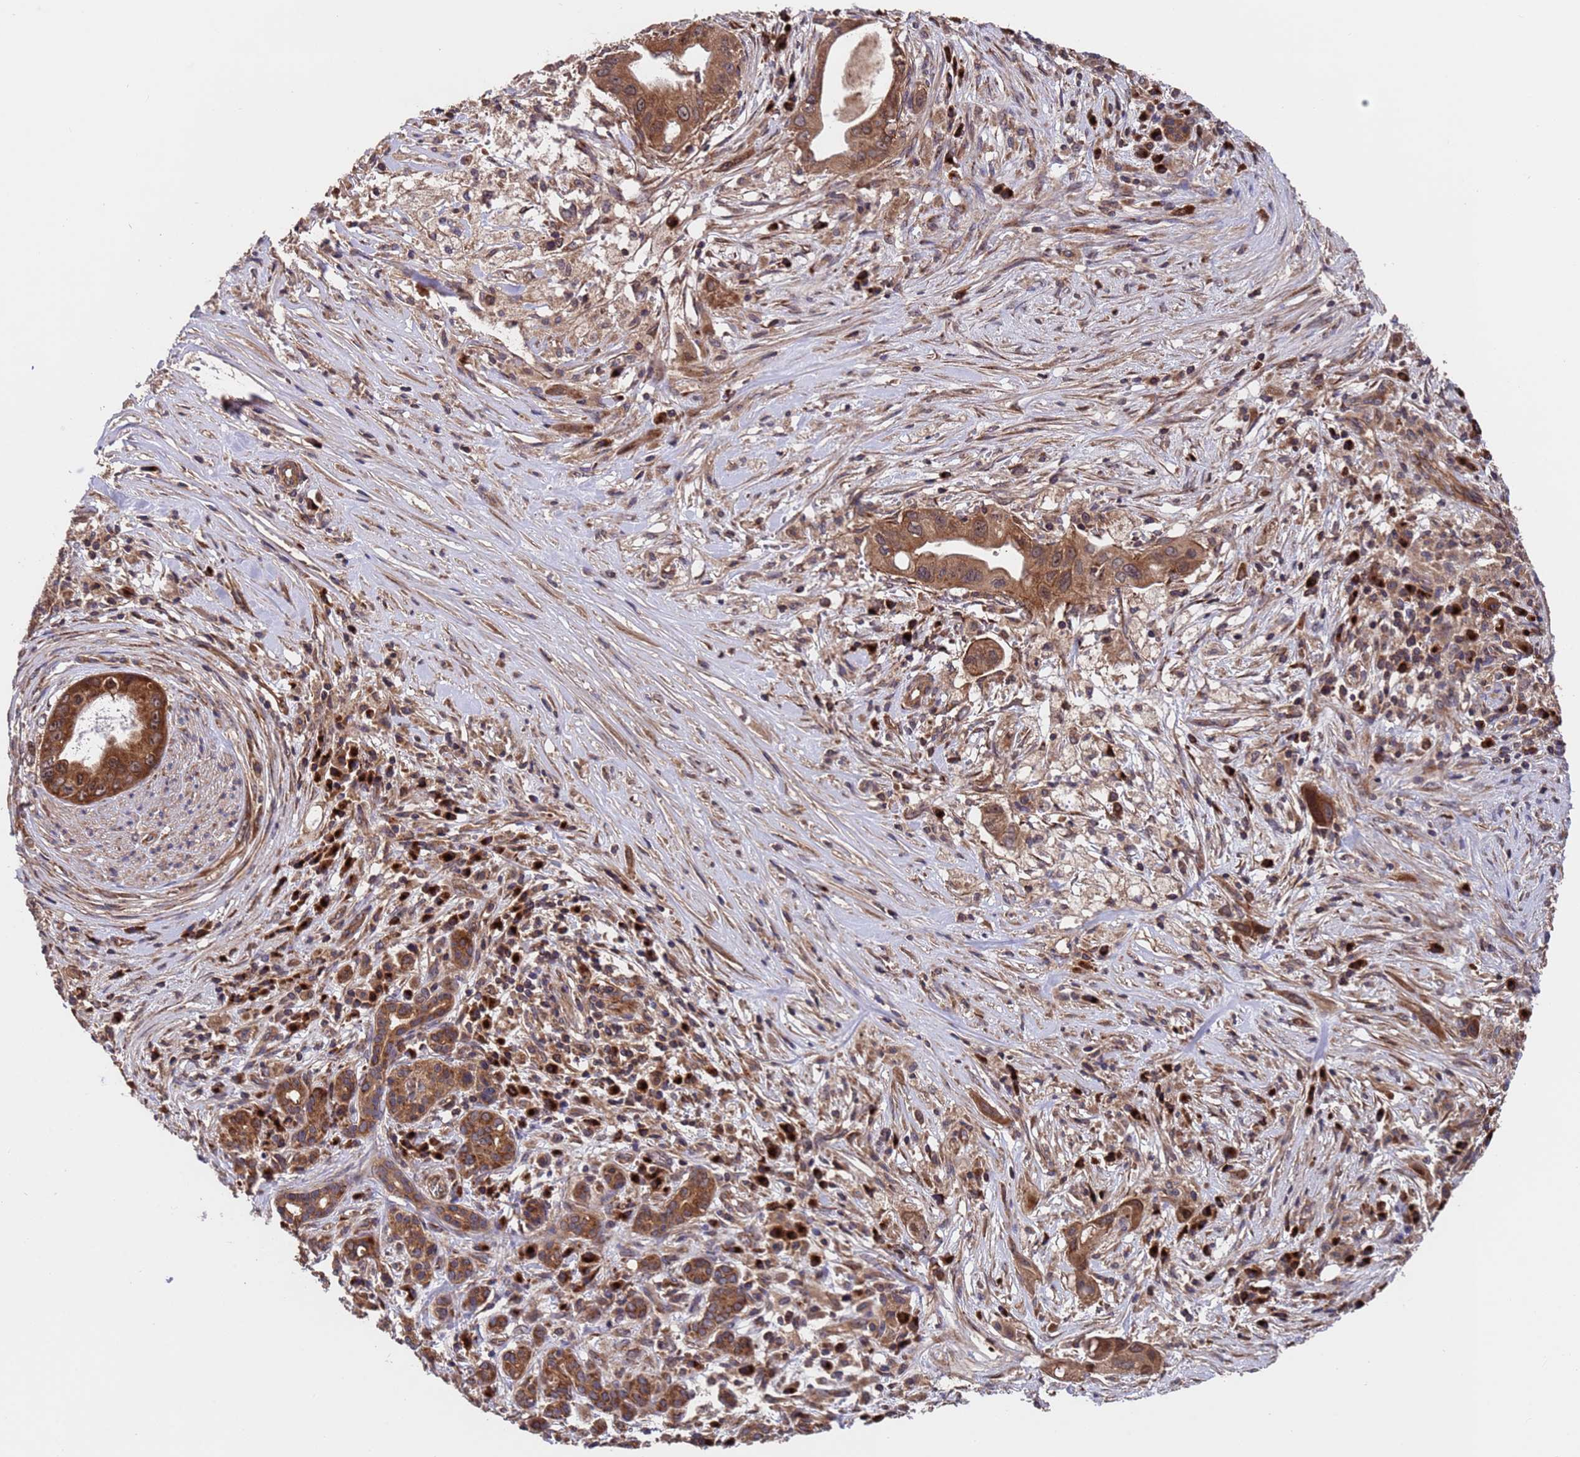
{"staining": {"intensity": "strong", "quantity": ">75%", "location": "cytoplasmic/membranous"}, "tissue": "pancreatic cancer", "cell_type": "Tumor cells", "image_type": "cancer", "snomed": [{"axis": "morphology", "description": "Adenocarcinoma, NOS"}, {"axis": "topography", "description": "Pancreas"}], "caption": "Pancreatic cancer (adenocarcinoma) stained with IHC demonstrates strong cytoplasmic/membranous expression in approximately >75% of tumor cells.", "gene": "TSR3", "patient": {"sex": "female", "age": 73}}